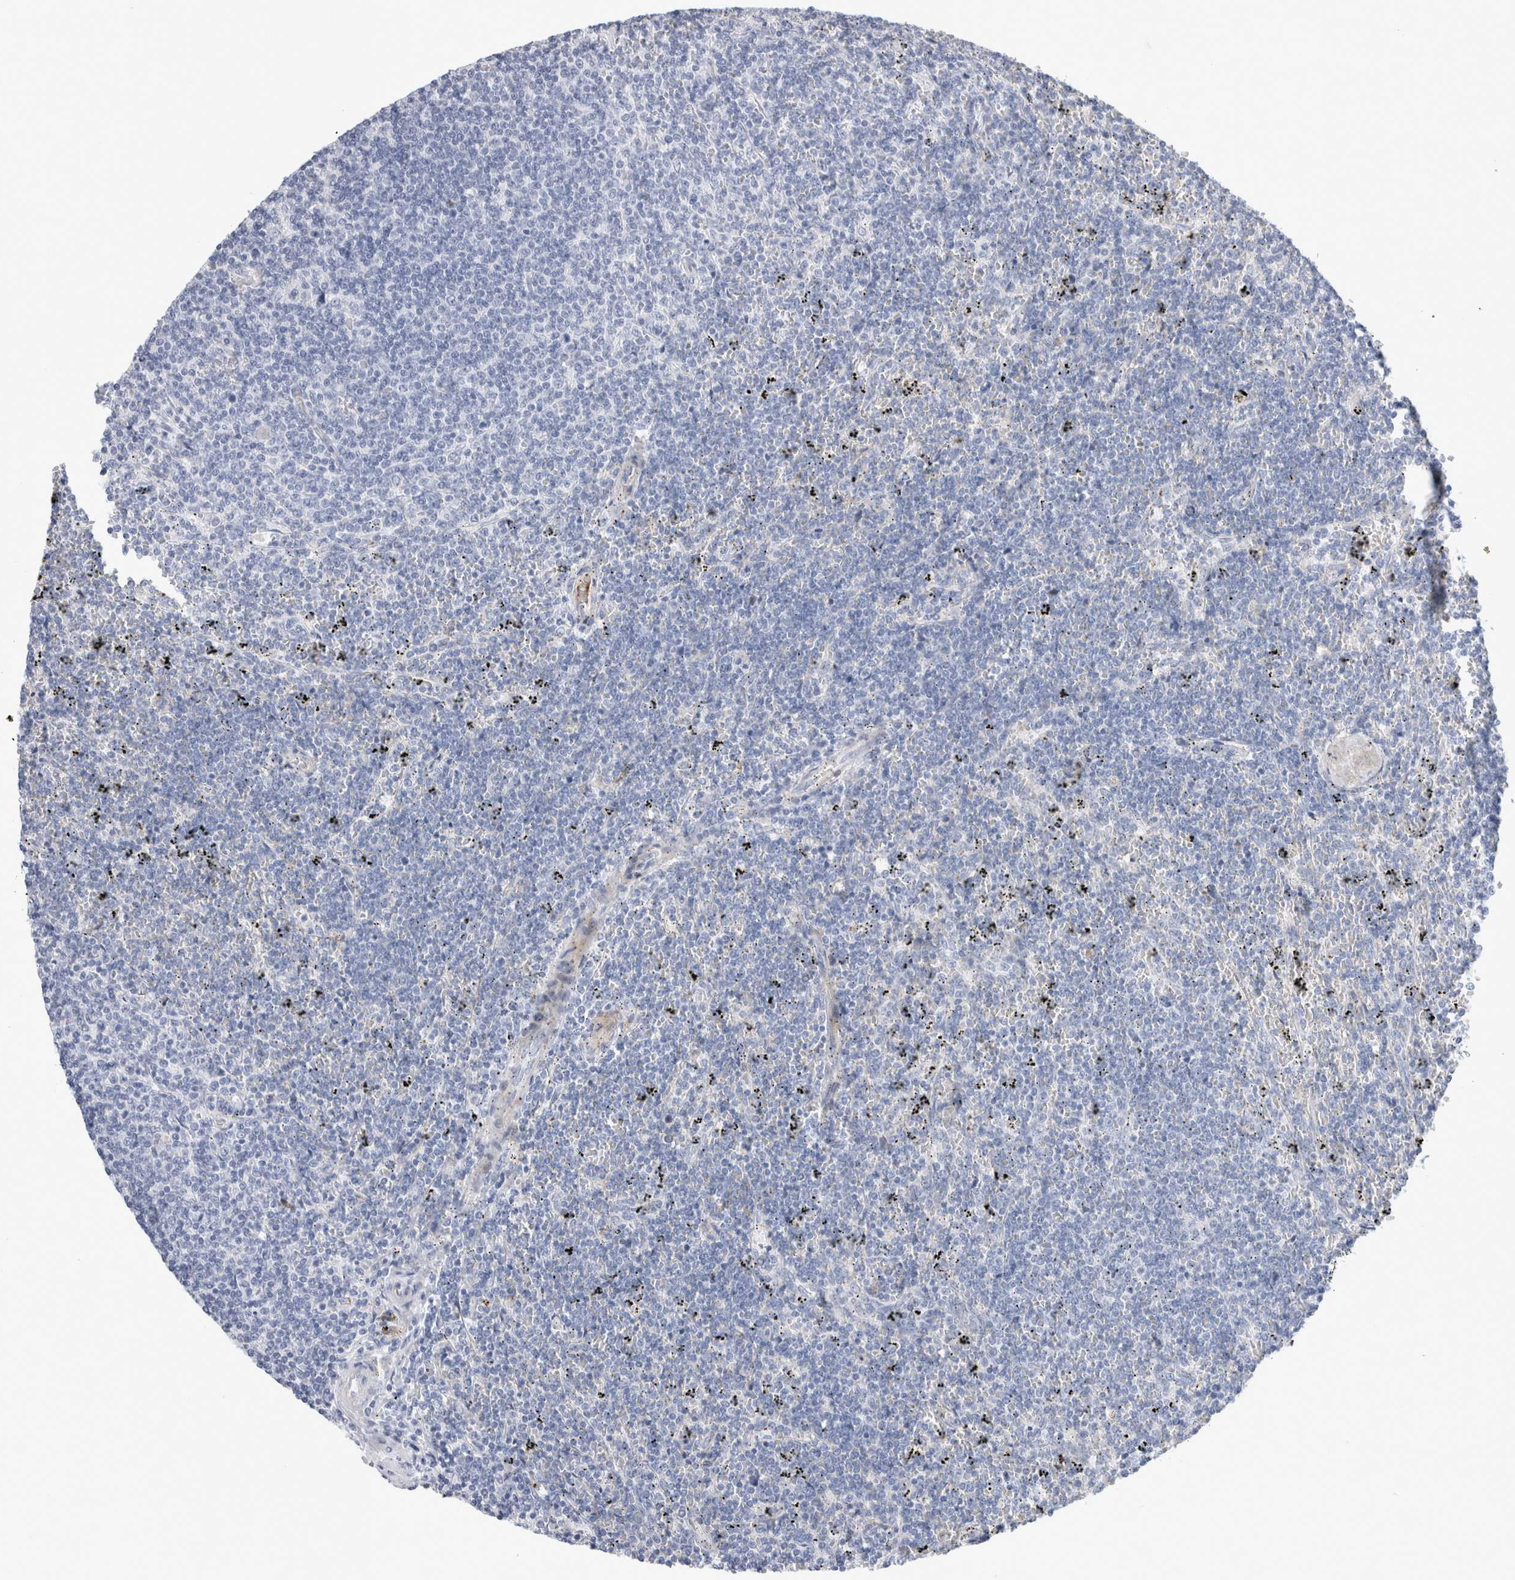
{"staining": {"intensity": "negative", "quantity": "none", "location": "none"}, "tissue": "lymphoma", "cell_type": "Tumor cells", "image_type": "cancer", "snomed": [{"axis": "morphology", "description": "Malignant lymphoma, non-Hodgkin's type, Low grade"}, {"axis": "topography", "description": "Spleen"}], "caption": "Immunohistochemistry (IHC) image of neoplastic tissue: human low-grade malignant lymphoma, non-Hodgkin's type stained with DAB (3,3'-diaminobenzidine) shows no significant protein positivity in tumor cells.", "gene": "ECHDC2", "patient": {"sex": "female", "age": 50}}